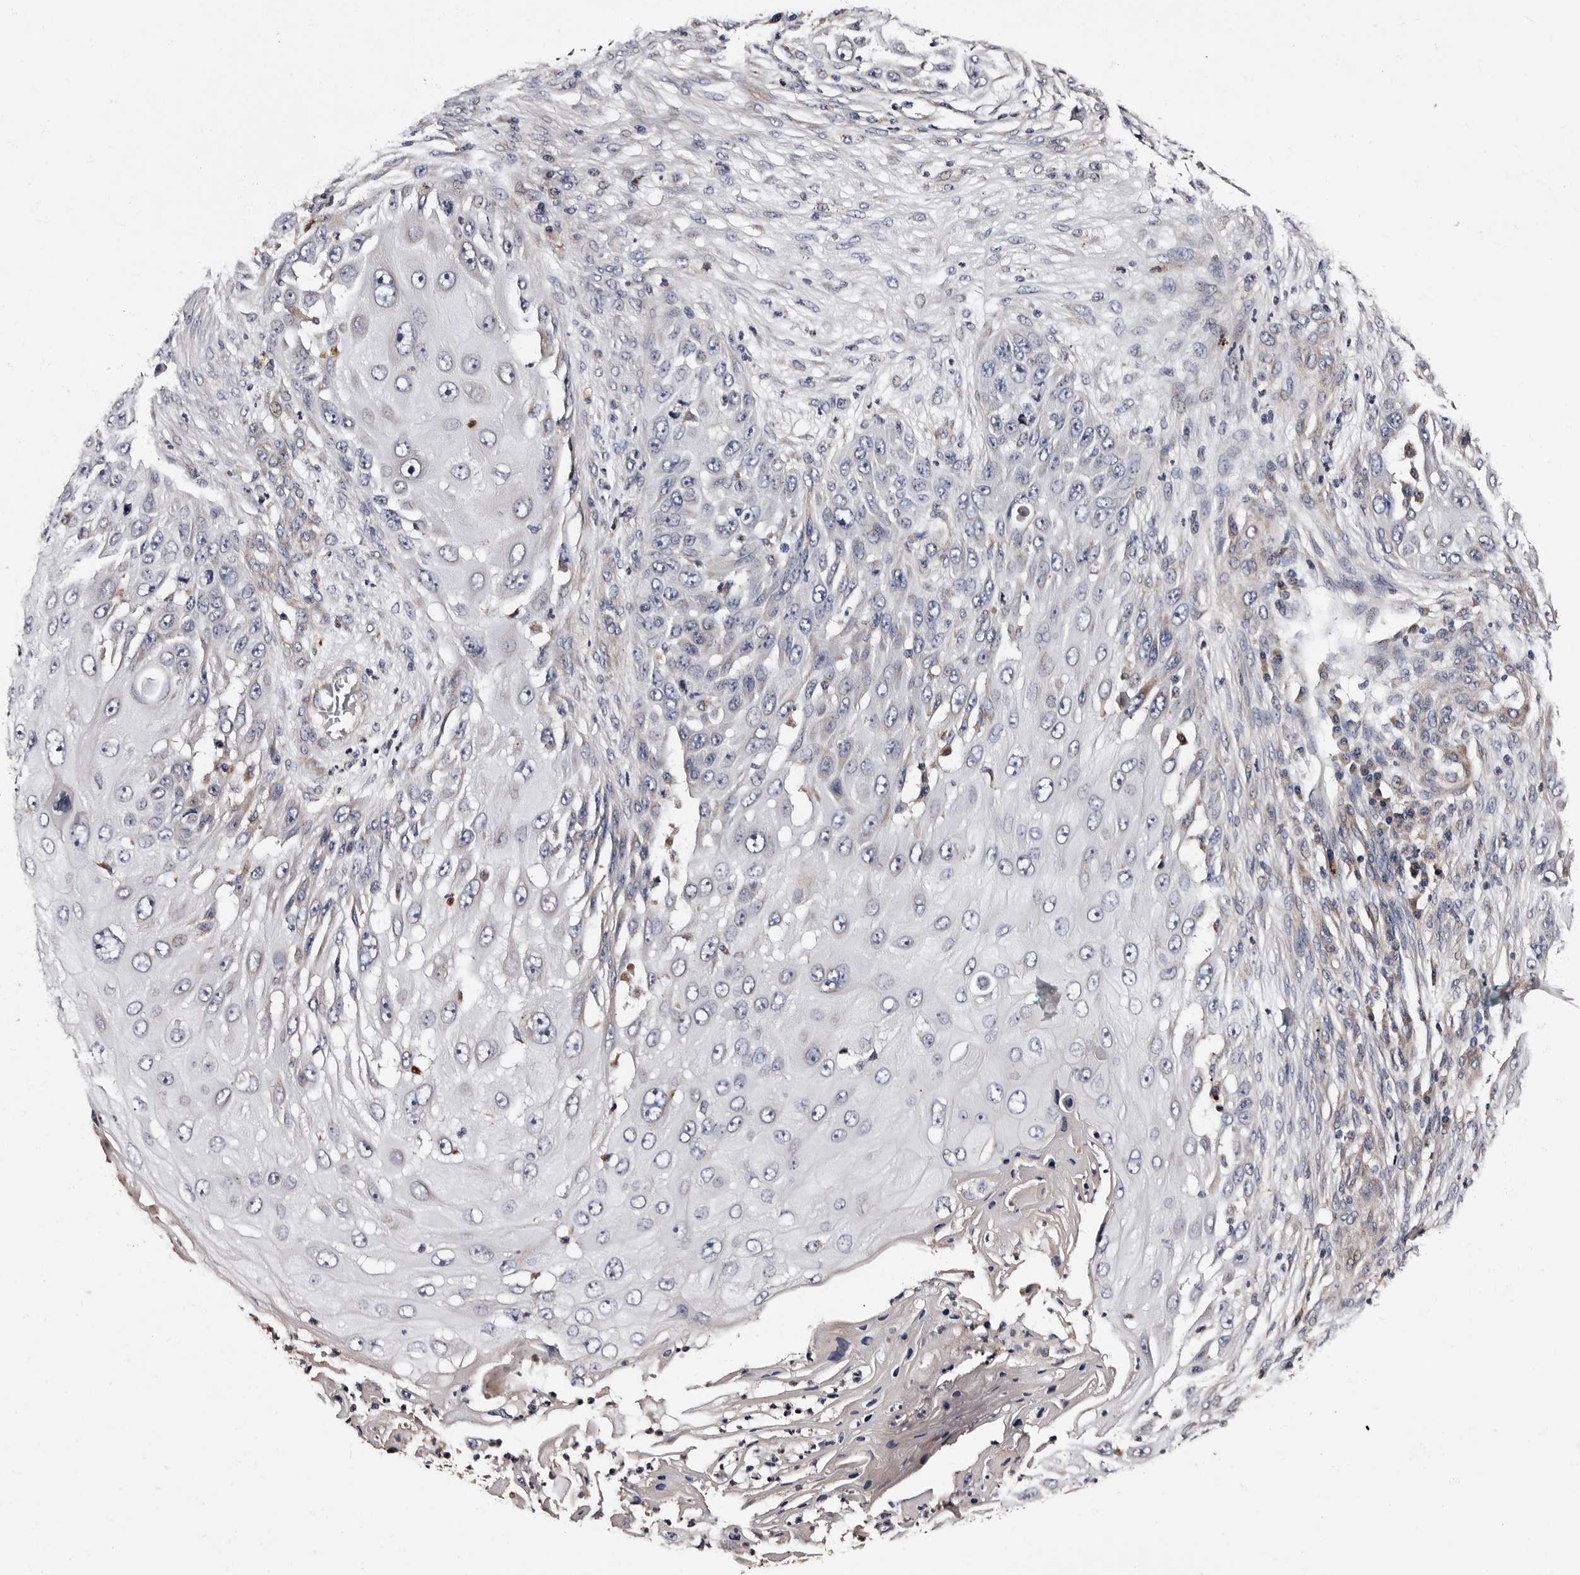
{"staining": {"intensity": "negative", "quantity": "none", "location": "none"}, "tissue": "skin cancer", "cell_type": "Tumor cells", "image_type": "cancer", "snomed": [{"axis": "morphology", "description": "Squamous cell carcinoma, NOS"}, {"axis": "topography", "description": "Skin"}], "caption": "Squamous cell carcinoma (skin) was stained to show a protein in brown. There is no significant positivity in tumor cells.", "gene": "ADCK5", "patient": {"sex": "female", "age": 44}}